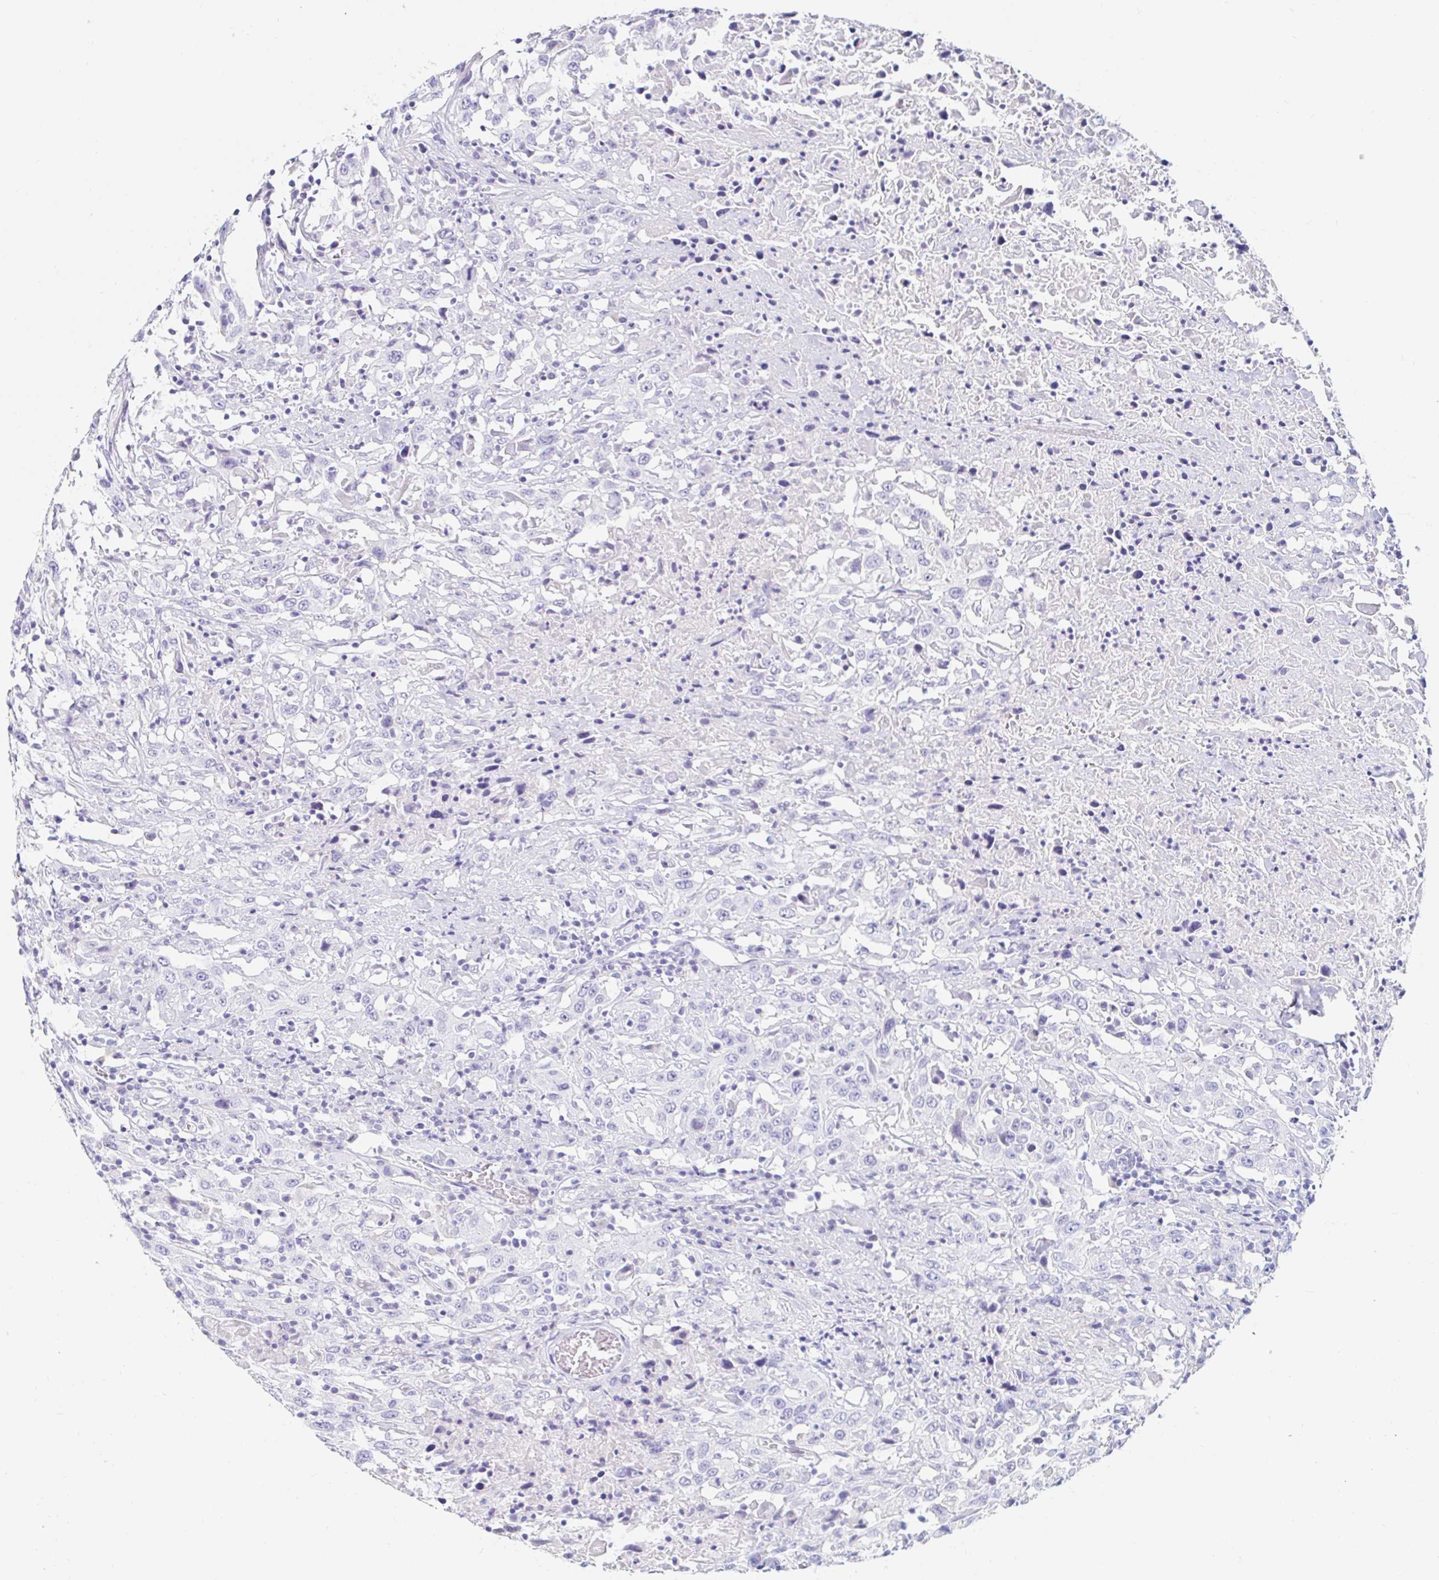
{"staining": {"intensity": "negative", "quantity": "none", "location": "none"}, "tissue": "urothelial cancer", "cell_type": "Tumor cells", "image_type": "cancer", "snomed": [{"axis": "morphology", "description": "Urothelial carcinoma, High grade"}, {"axis": "topography", "description": "Urinary bladder"}], "caption": "The immunohistochemistry (IHC) micrograph has no significant expression in tumor cells of high-grade urothelial carcinoma tissue.", "gene": "TEX44", "patient": {"sex": "male", "age": 61}}